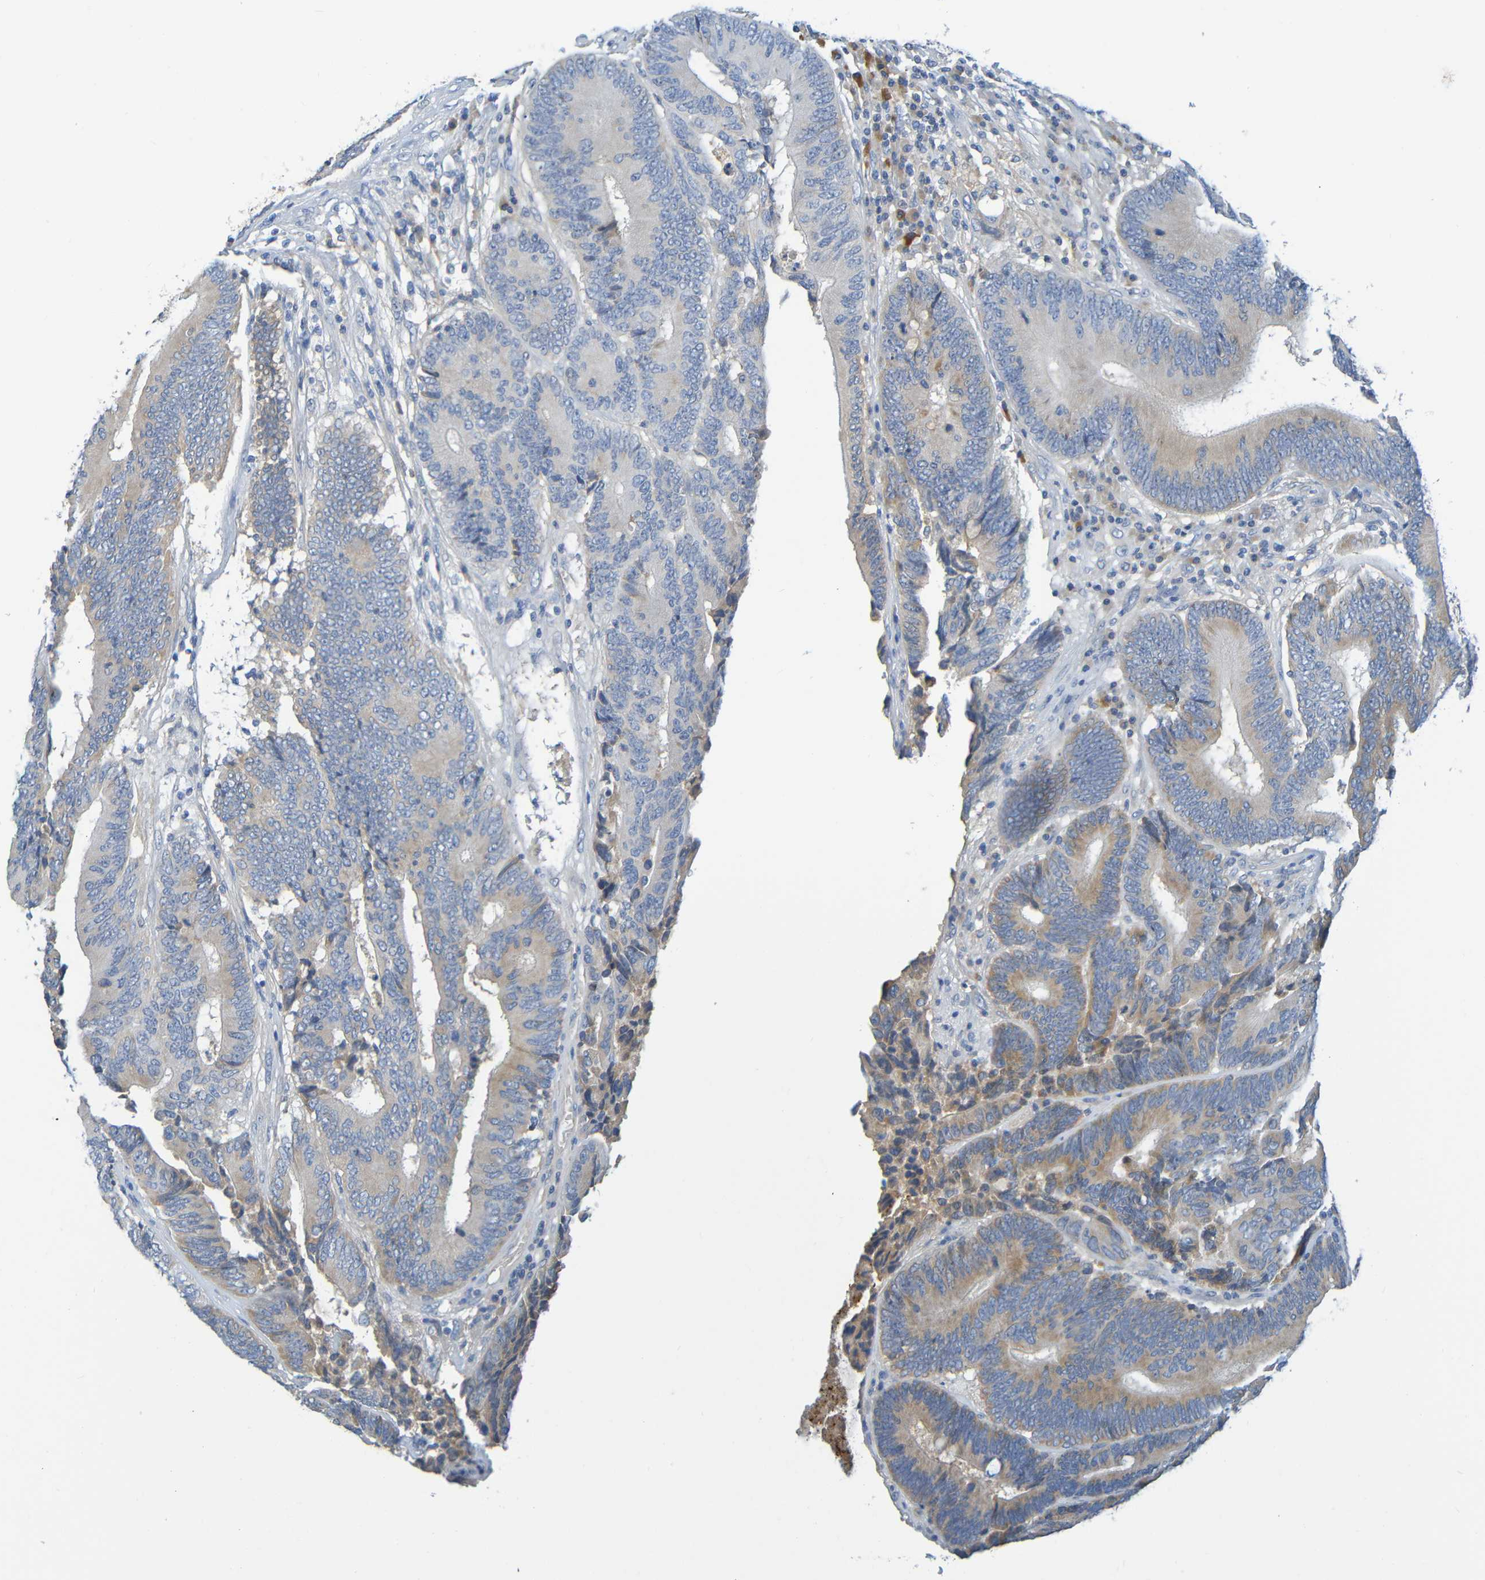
{"staining": {"intensity": "moderate", "quantity": "25%-75%", "location": "cytoplasmic/membranous"}, "tissue": "colorectal cancer", "cell_type": "Tumor cells", "image_type": "cancer", "snomed": [{"axis": "morphology", "description": "Adenocarcinoma, NOS"}, {"axis": "topography", "description": "Colon"}], "caption": "Adenocarcinoma (colorectal) stained for a protein (brown) displays moderate cytoplasmic/membranous positive expression in about 25%-75% of tumor cells.", "gene": "C1QA", "patient": {"sex": "female", "age": 78}}